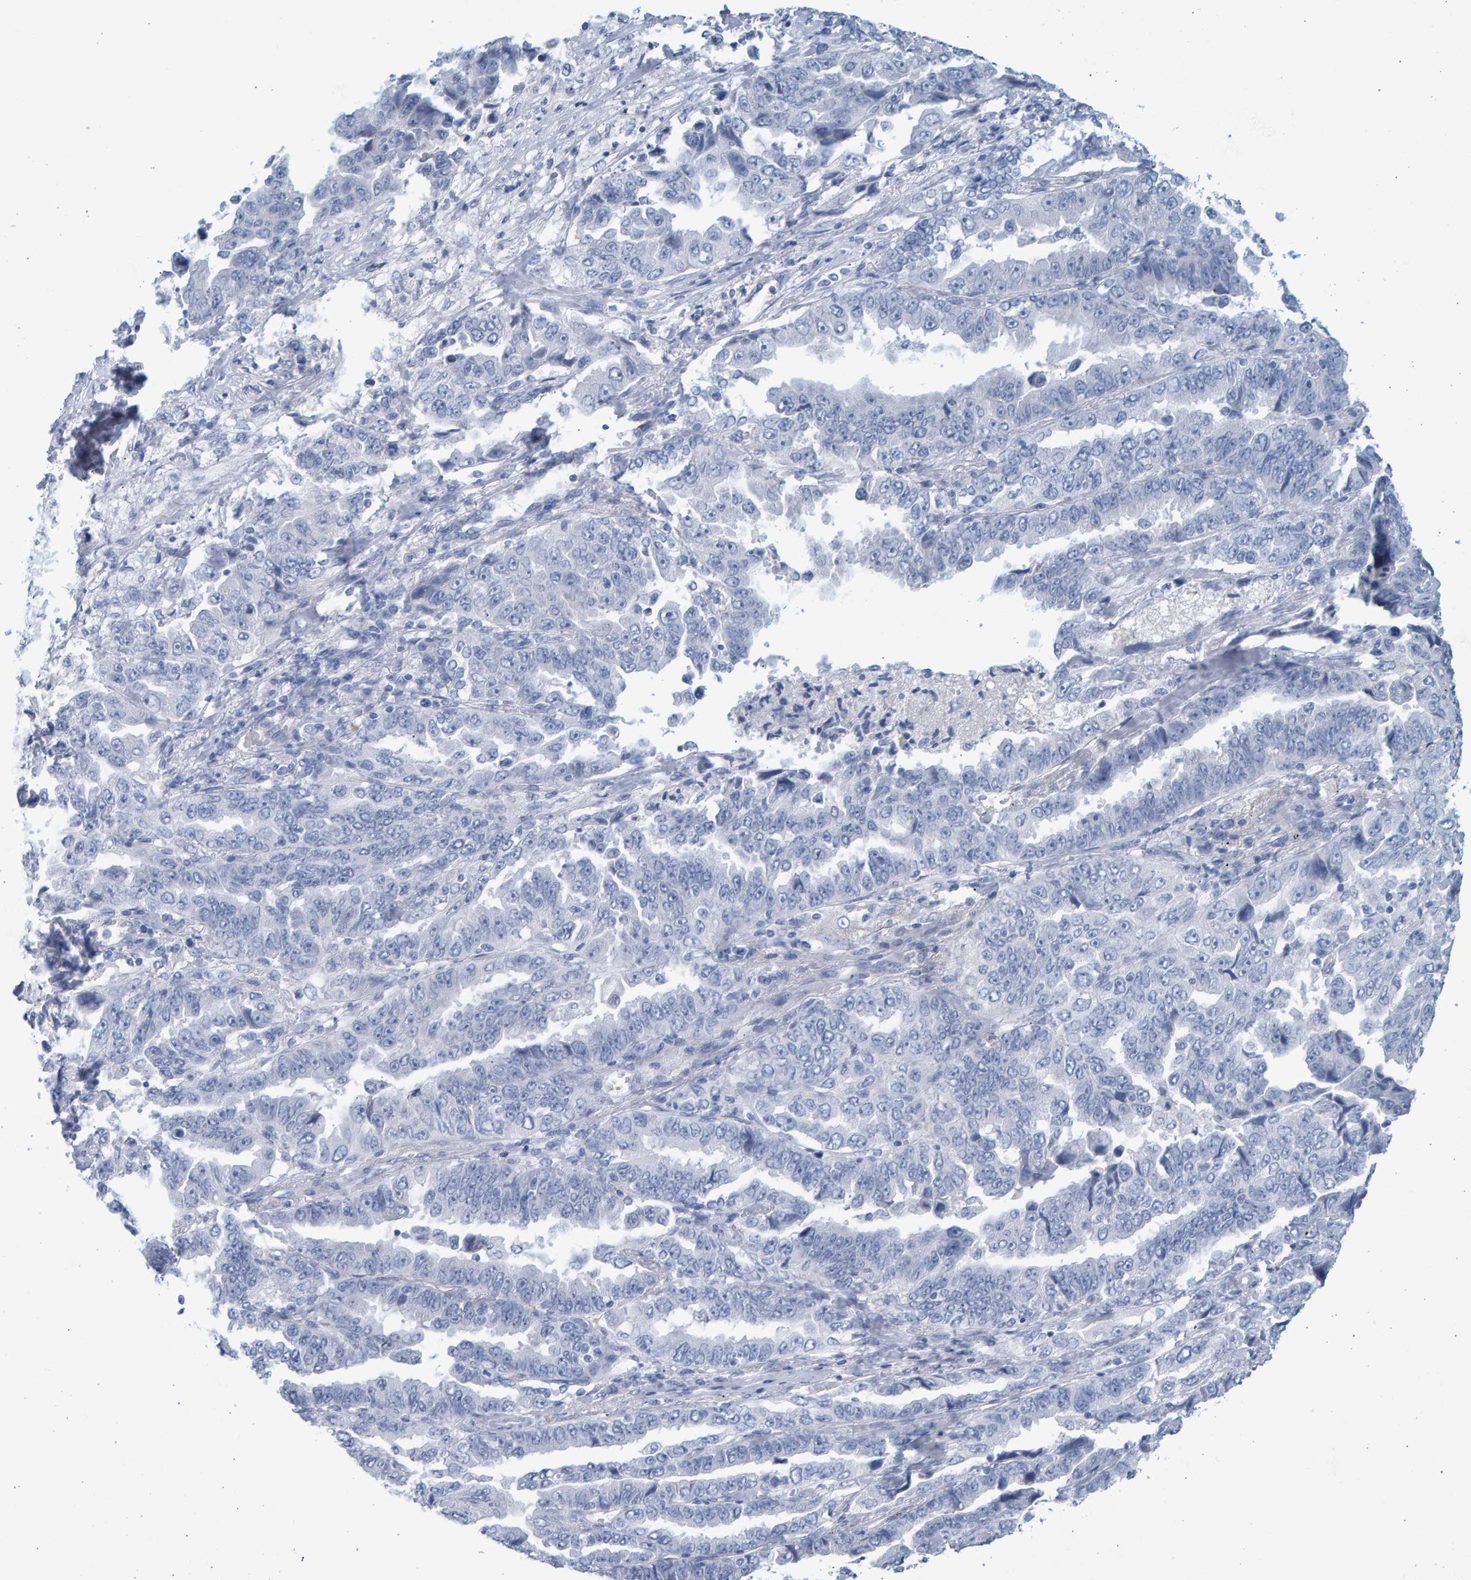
{"staining": {"intensity": "negative", "quantity": "none", "location": "none"}, "tissue": "lung cancer", "cell_type": "Tumor cells", "image_type": "cancer", "snomed": [{"axis": "morphology", "description": "Adenocarcinoma, NOS"}, {"axis": "topography", "description": "Lung"}], "caption": "Image shows no significant protein staining in tumor cells of lung cancer (adenocarcinoma).", "gene": "SLC34A3", "patient": {"sex": "female", "age": 51}}